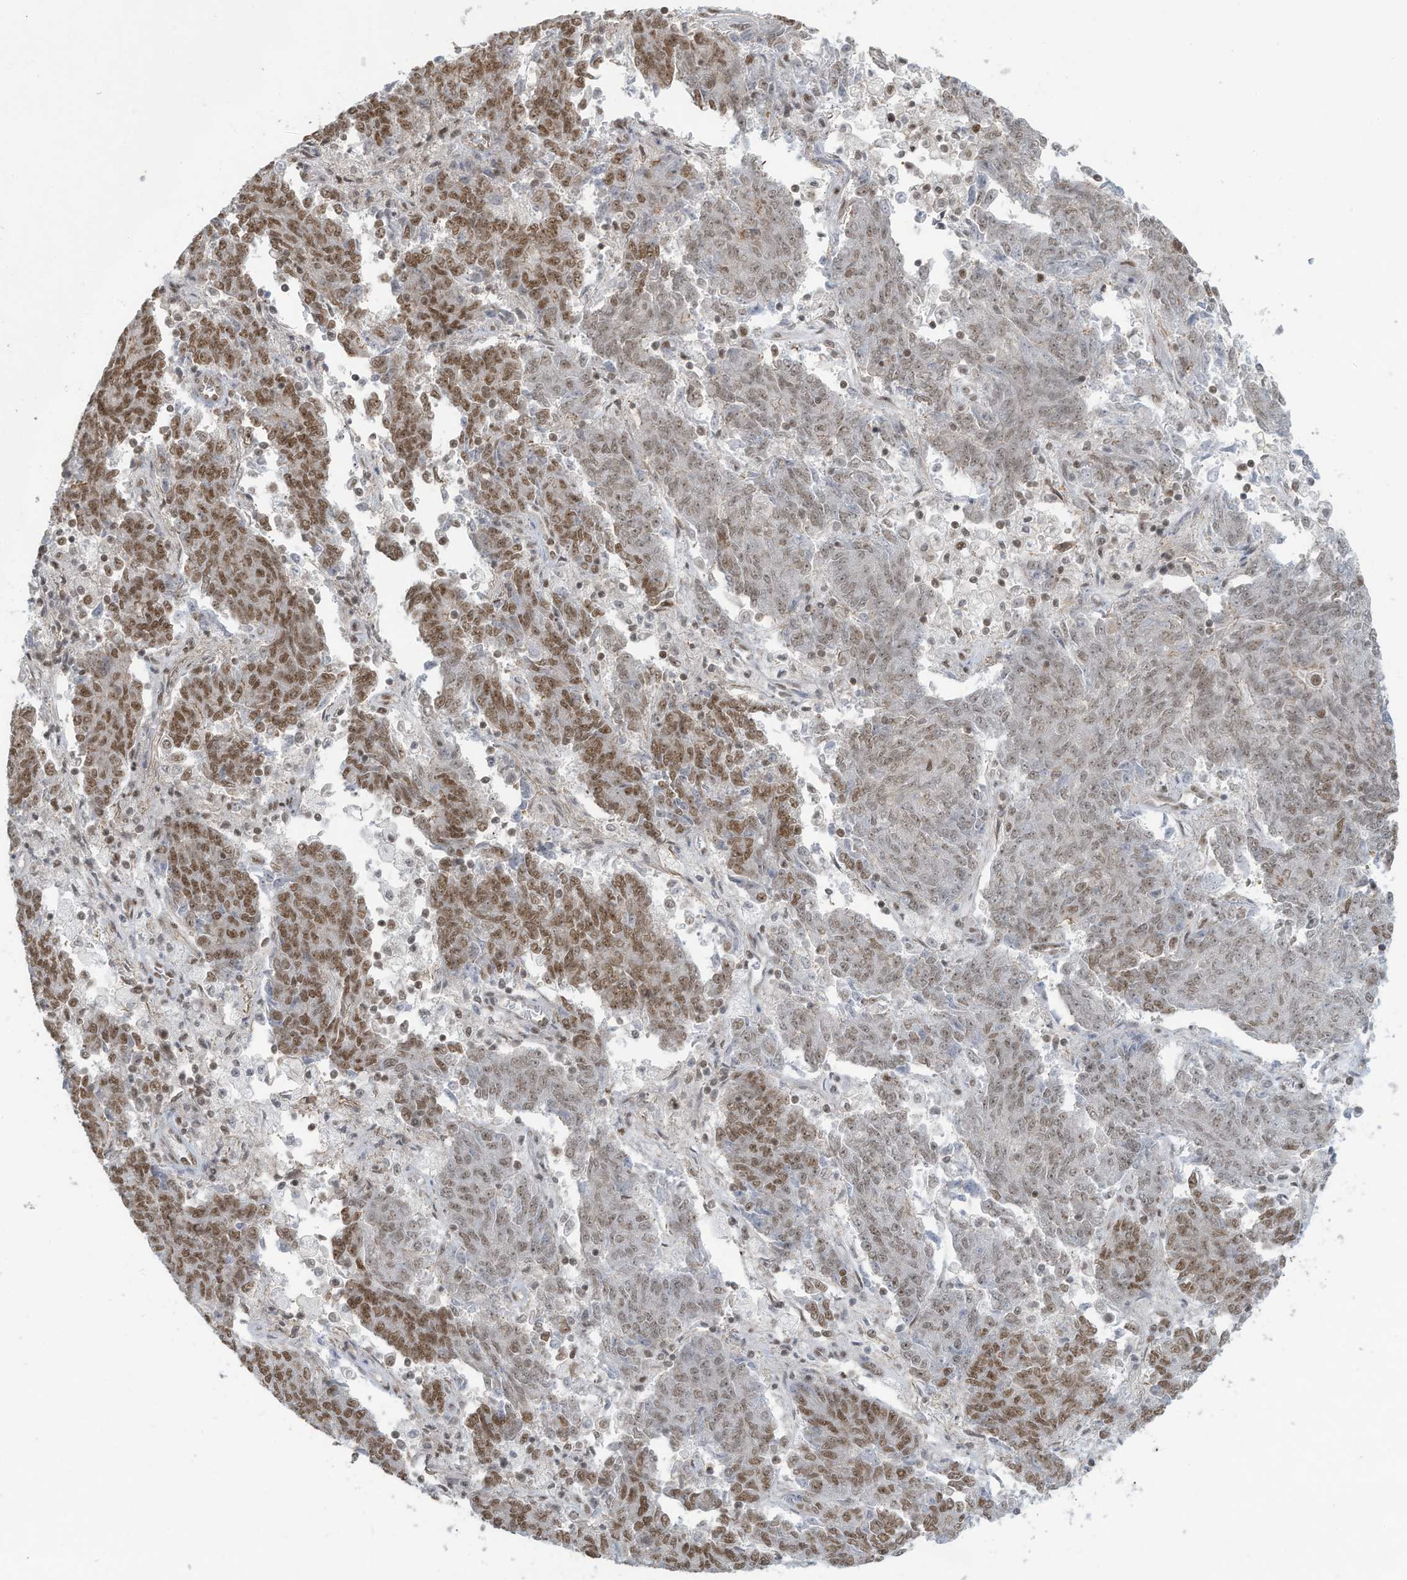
{"staining": {"intensity": "moderate", "quantity": ">75%", "location": "nuclear"}, "tissue": "endometrial cancer", "cell_type": "Tumor cells", "image_type": "cancer", "snomed": [{"axis": "morphology", "description": "Adenocarcinoma, NOS"}, {"axis": "topography", "description": "Endometrium"}], "caption": "Protein staining reveals moderate nuclear positivity in approximately >75% of tumor cells in endometrial adenocarcinoma.", "gene": "DBR1", "patient": {"sex": "female", "age": 80}}